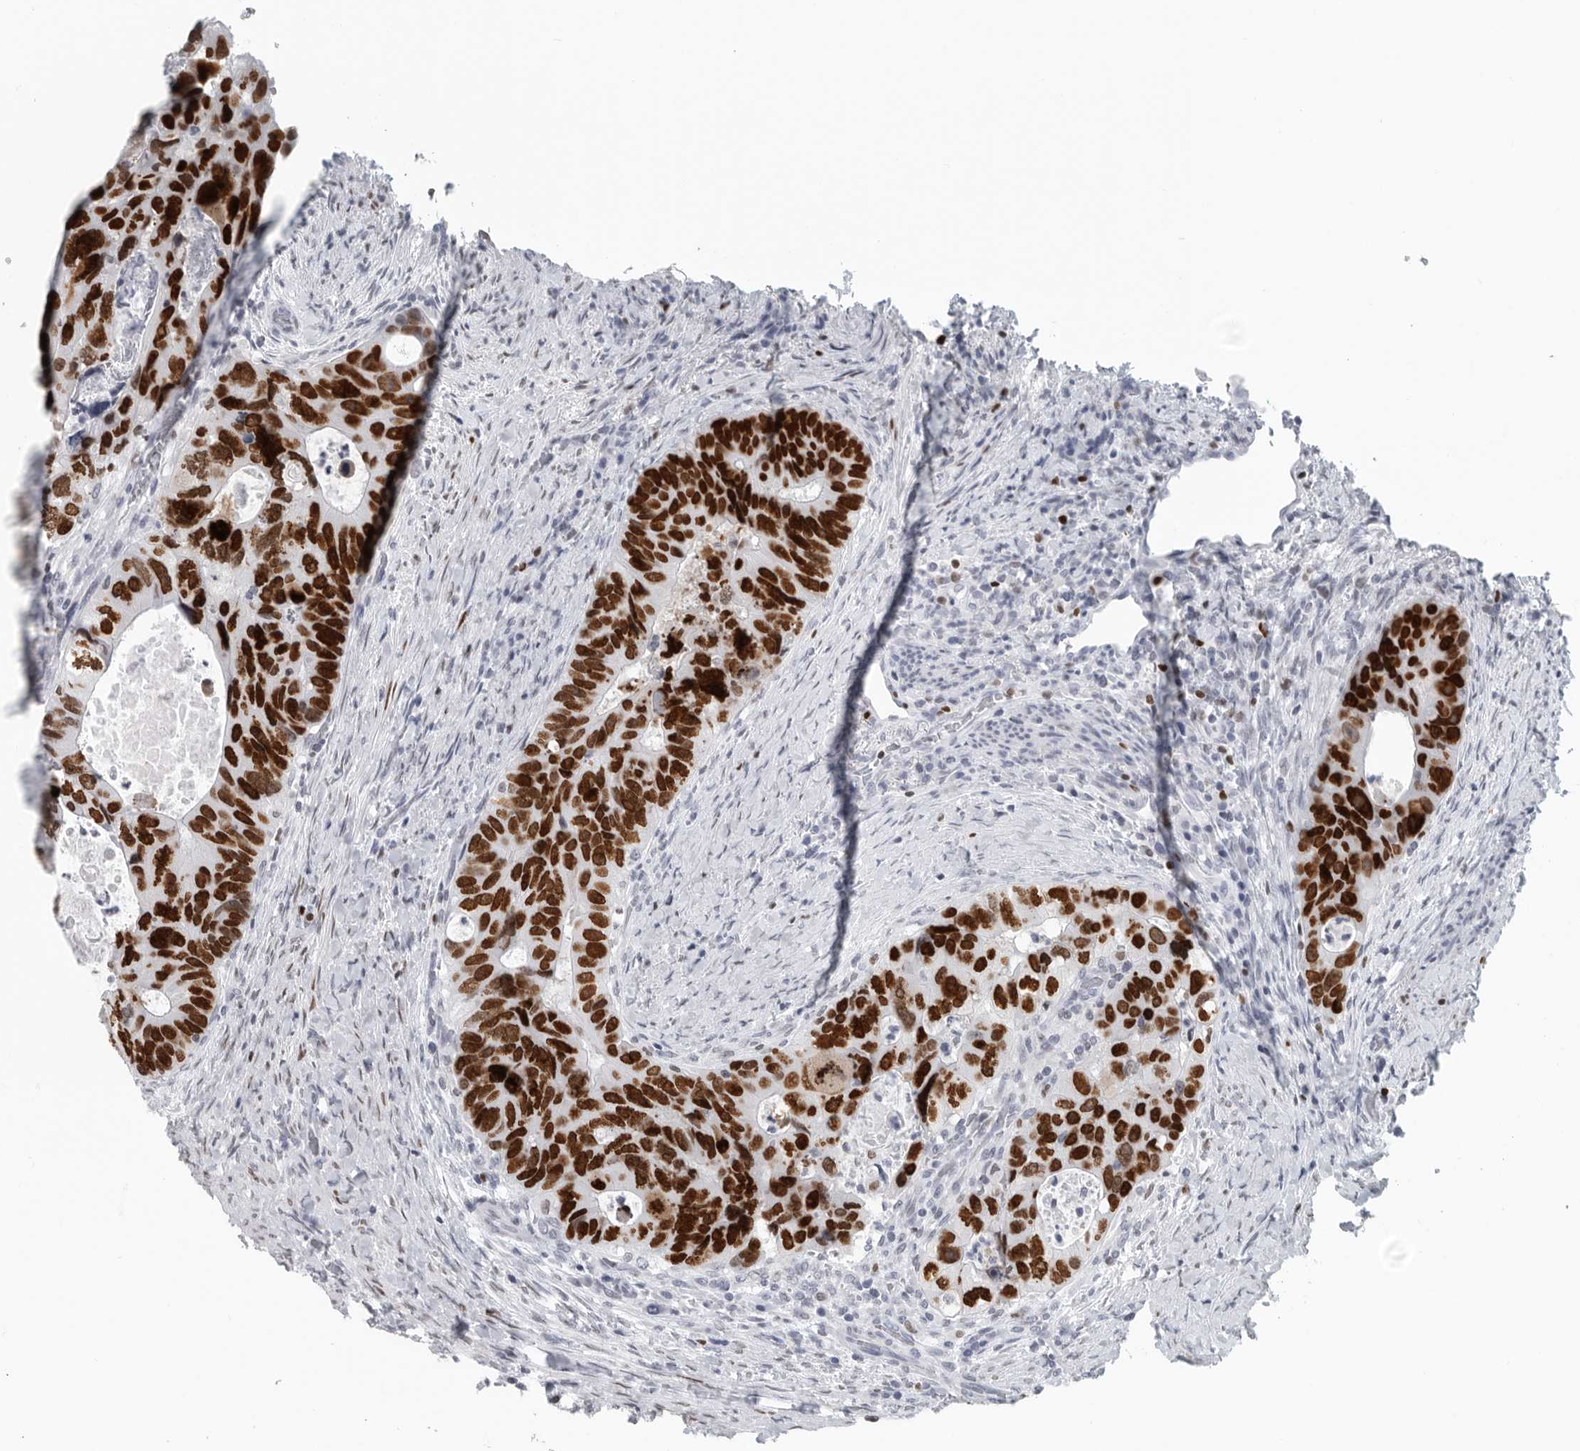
{"staining": {"intensity": "strong", "quantity": ">75%", "location": "nuclear"}, "tissue": "colorectal cancer", "cell_type": "Tumor cells", "image_type": "cancer", "snomed": [{"axis": "morphology", "description": "Adenocarcinoma, NOS"}, {"axis": "topography", "description": "Rectum"}], "caption": "Colorectal cancer (adenocarcinoma) stained with a brown dye reveals strong nuclear positive staining in approximately >75% of tumor cells.", "gene": "SATB2", "patient": {"sex": "male", "age": 59}}